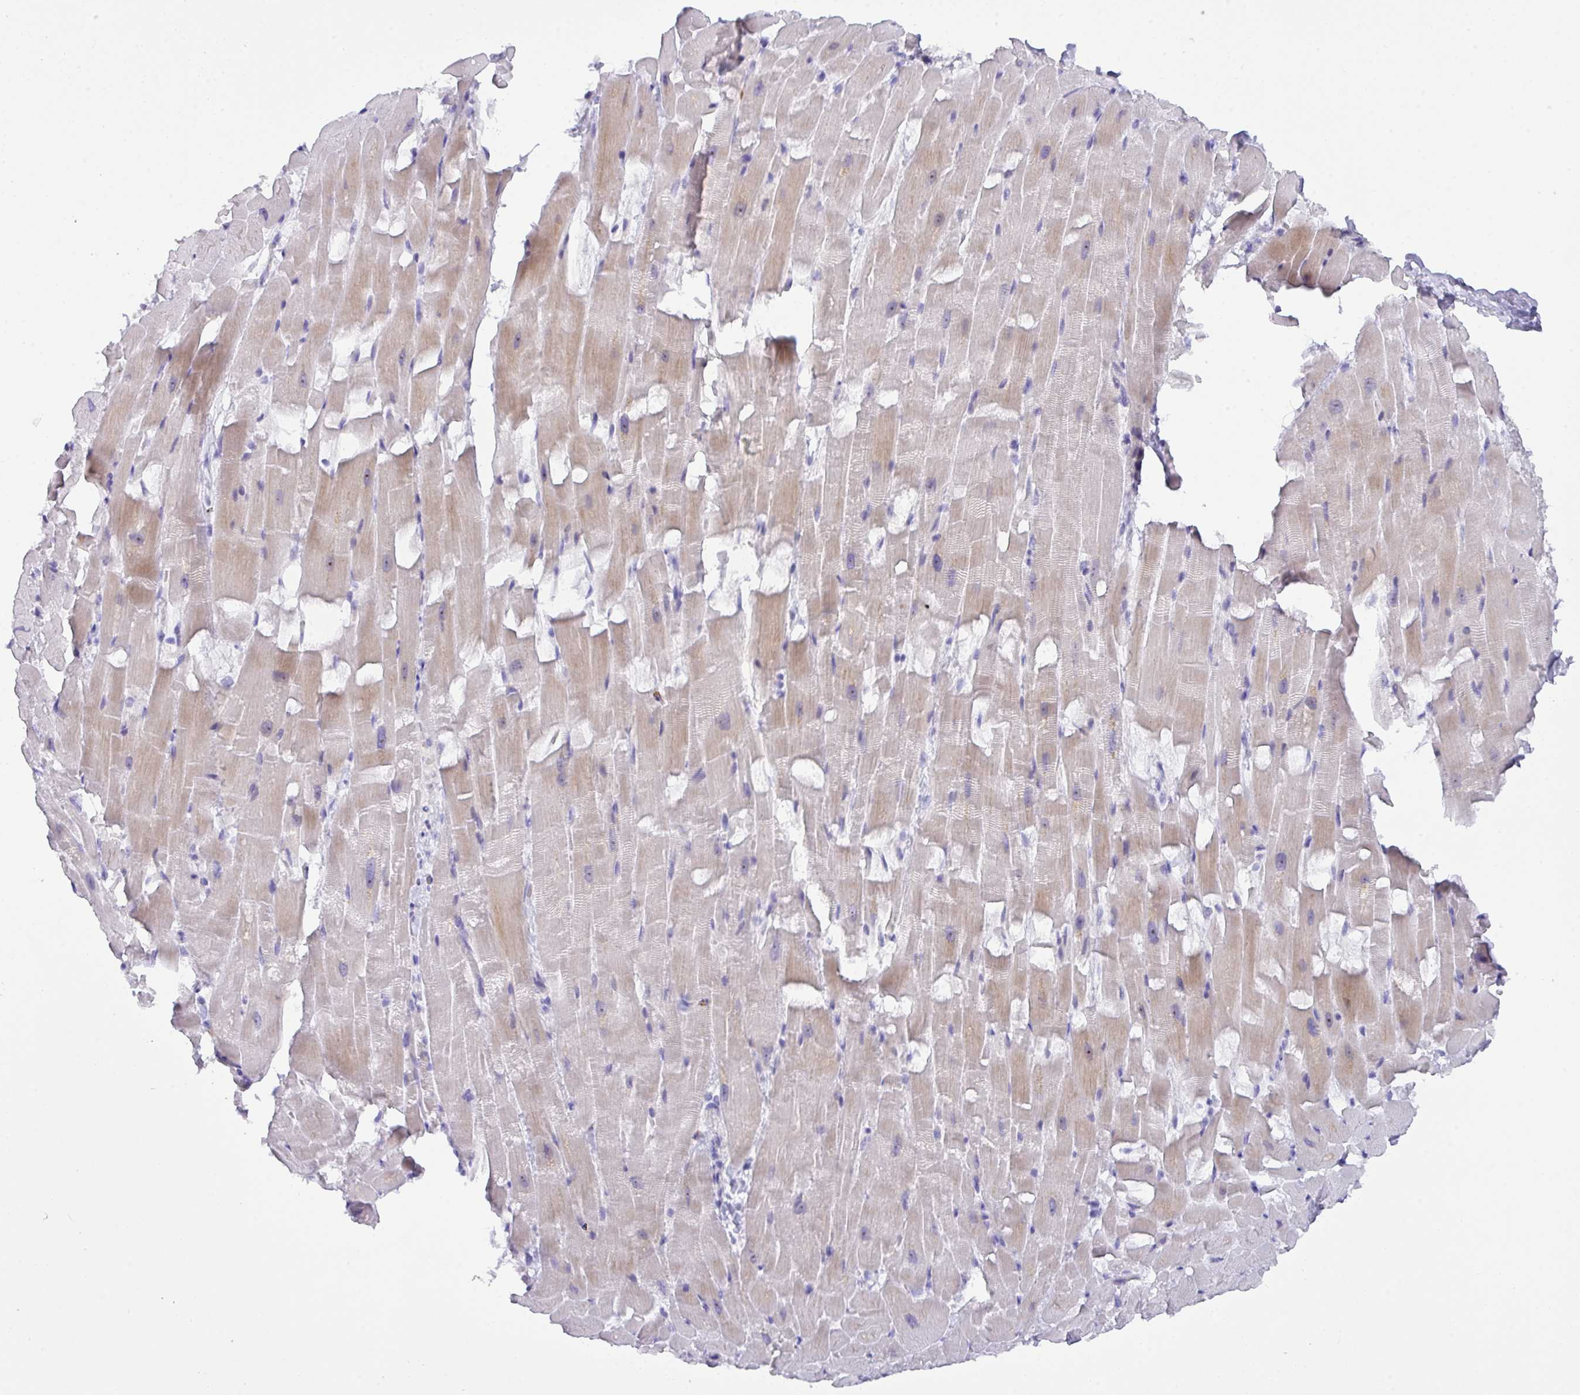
{"staining": {"intensity": "weak", "quantity": "25%-75%", "location": "cytoplasmic/membranous"}, "tissue": "heart muscle", "cell_type": "Cardiomyocytes", "image_type": "normal", "snomed": [{"axis": "morphology", "description": "Normal tissue, NOS"}, {"axis": "topography", "description": "Heart"}], "caption": "Benign heart muscle demonstrates weak cytoplasmic/membranous expression in approximately 25%-75% of cardiomyocytes Ihc stains the protein of interest in brown and the nuclei are stained blue..", "gene": "MRM2", "patient": {"sex": "male", "age": 37}}